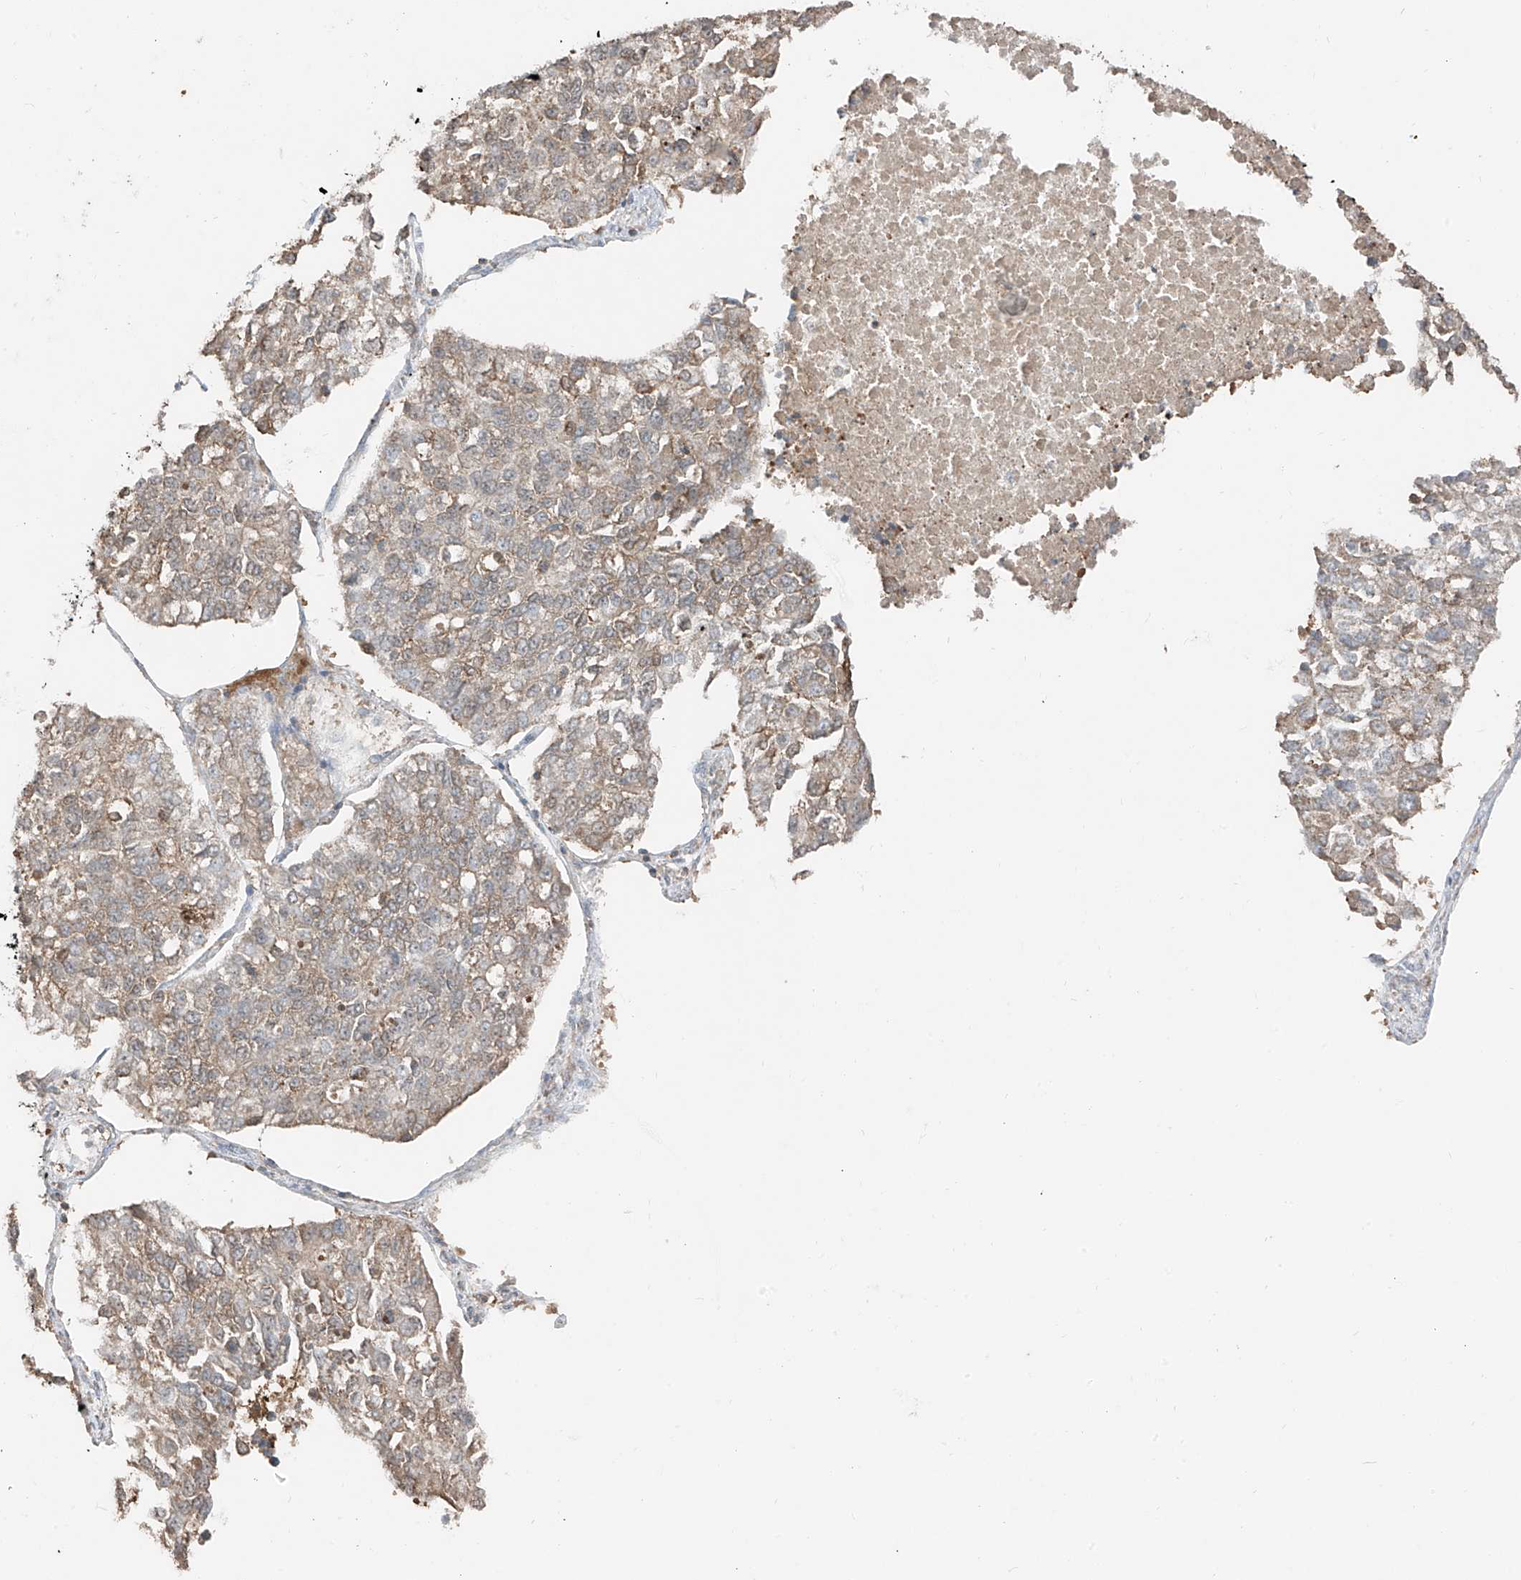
{"staining": {"intensity": "weak", "quantity": ">75%", "location": "cytoplasmic/membranous"}, "tissue": "lung cancer", "cell_type": "Tumor cells", "image_type": "cancer", "snomed": [{"axis": "morphology", "description": "Adenocarcinoma, NOS"}, {"axis": "topography", "description": "Lung"}], "caption": "Immunohistochemistry (IHC) (DAB) staining of lung adenocarcinoma displays weak cytoplasmic/membranous protein expression in approximately >75% of tumor cells. The protein of interest is shown in brown color, while the nuclei are stained blue.", "gene": "ETHE1", "patient": {"sex": "male", "age": 49}}